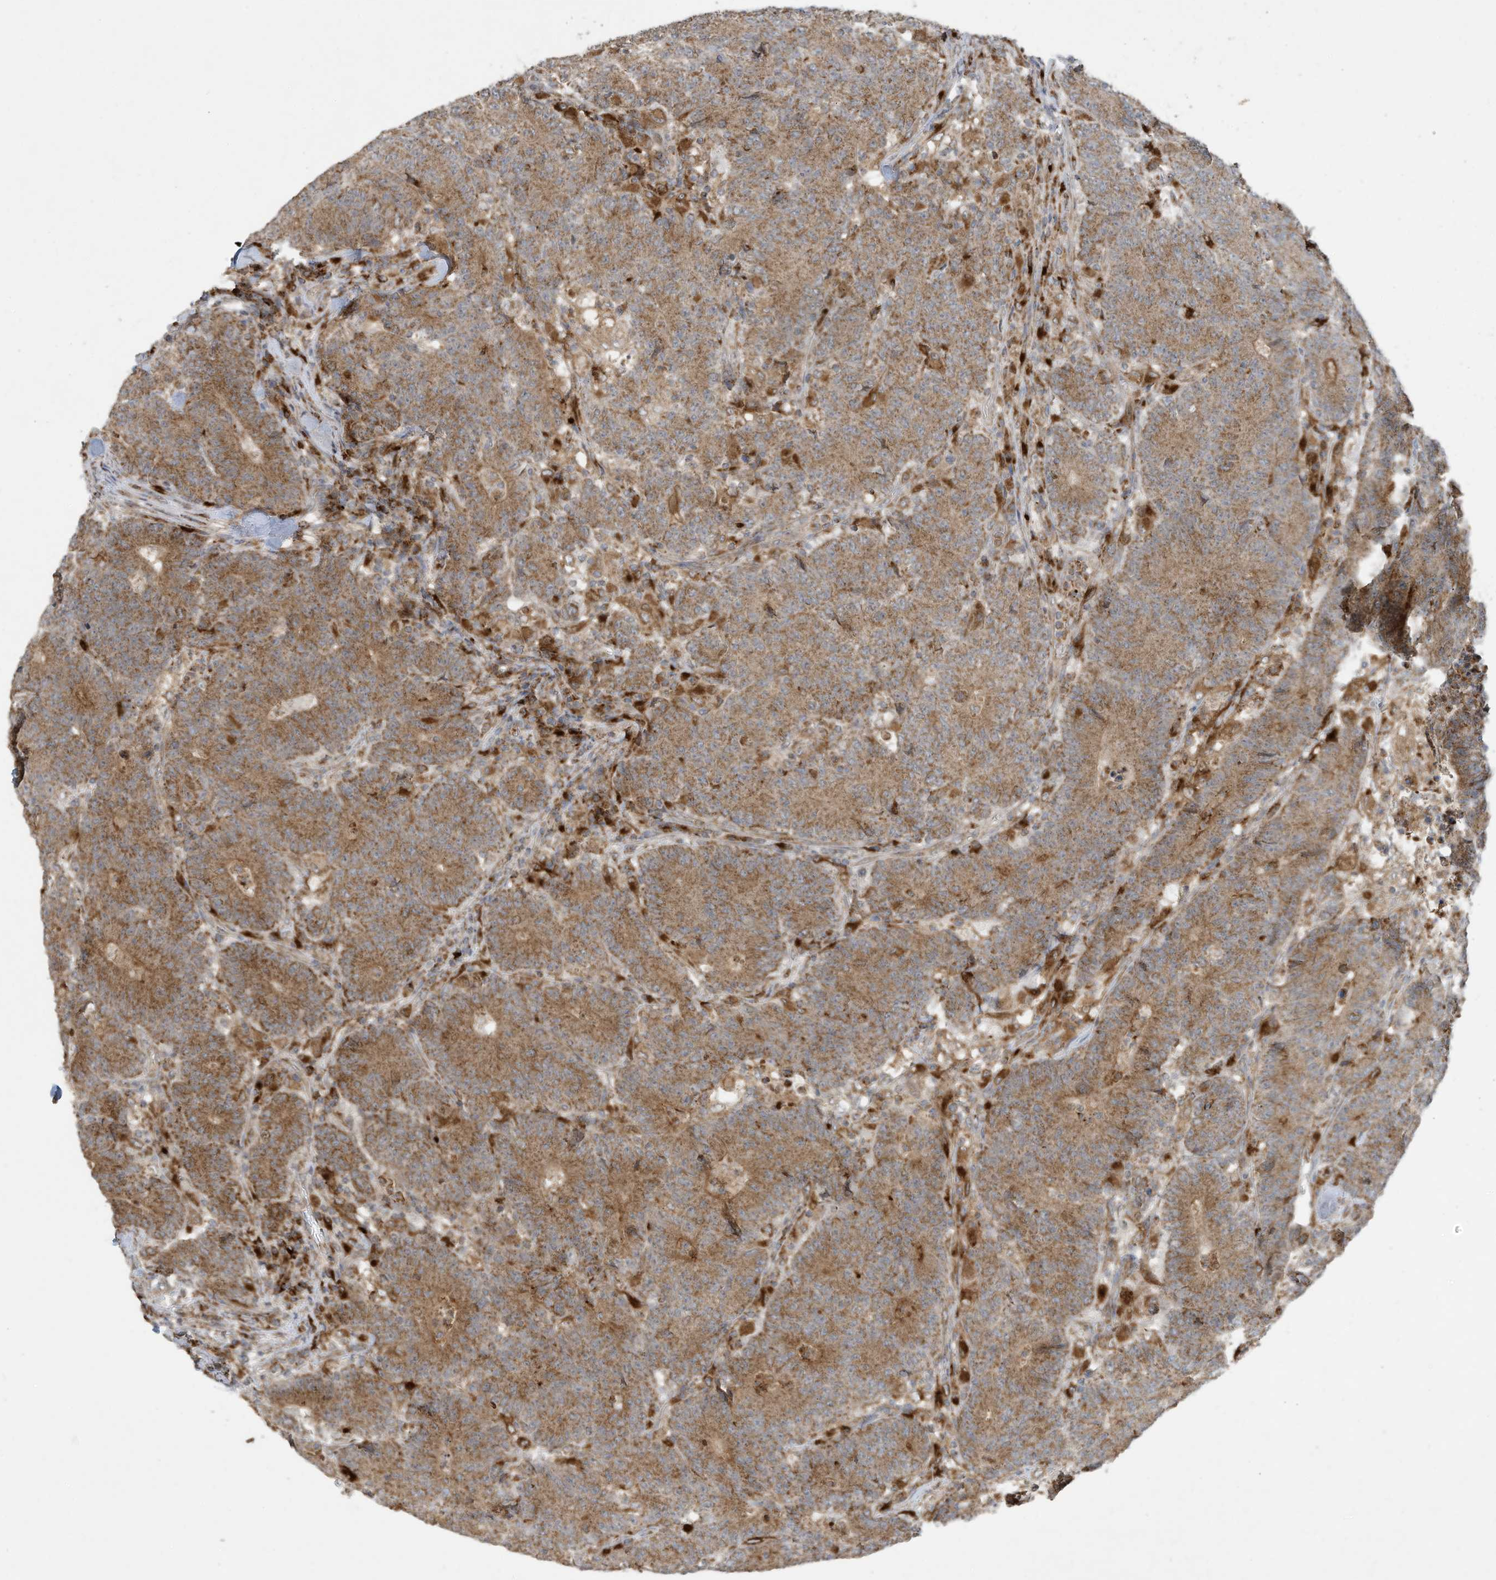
{"staining": {"intensity": "moderate", "quantity": ">75%", "location": "cytoplasmic/membranous"}, "tissue": "colorectal cancer", "cell_type": "Tumor cells", "image_type": "cancer", "snomed": [{"axis": "morphology", "description": "Normal tissue, NOS"}, {"axis": "morphology", "description": "Adenocarcinoma, NOS"}, {"axis": "topography", "description": "Colon"}], "caption": "Protein positivity by IHC displays moderate cytoplasmic/membranous expression in about >75% of tumor cells in colorectal adenocarcinoma.", "gene": "C2orf74", "patient": {"sex": "female", "age": 75}}